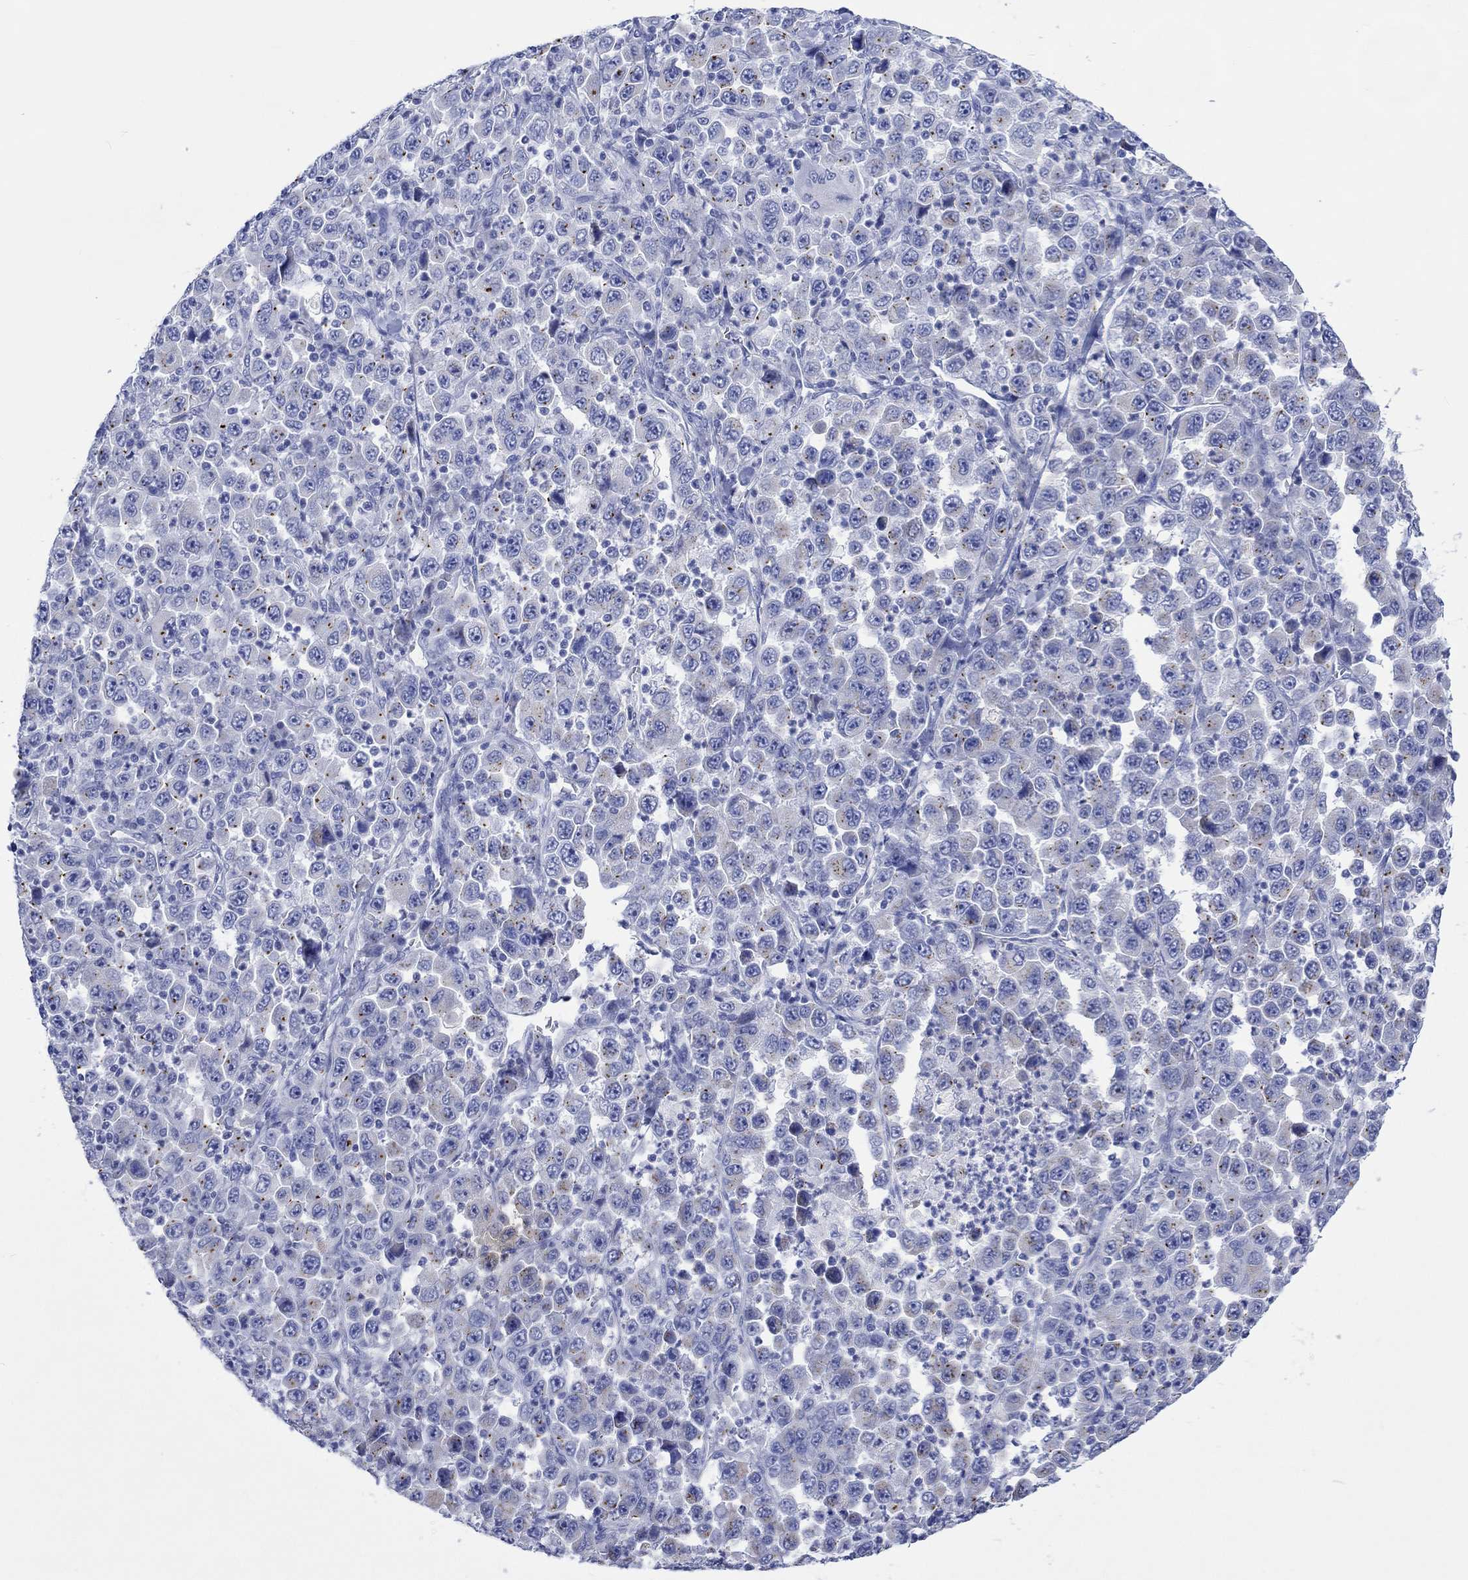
{"staining": {"intensity": "negative", "quantity": "none", "location": "none"}, "tissue": "stomach cancer", "cell_type": "Tumor cells", "image_type": "cancer", "snomed": [{"axis": "morphology", "description": "Normal tissue, NOS"}, {"axis": "morphology", "description": "Adenocarcinoma, NOS"}, {"axis": "topography", "description": "Stomach, upper"}, {"axis": "topography", "description": "Stomach"}], "caption": "An image of stomach cancer stained for a protein displays no brown staining in tumor cells. Nuclei are stained in blue.", "gene": "CPLX2", "patient": {"sex": "male", "age": 59}}